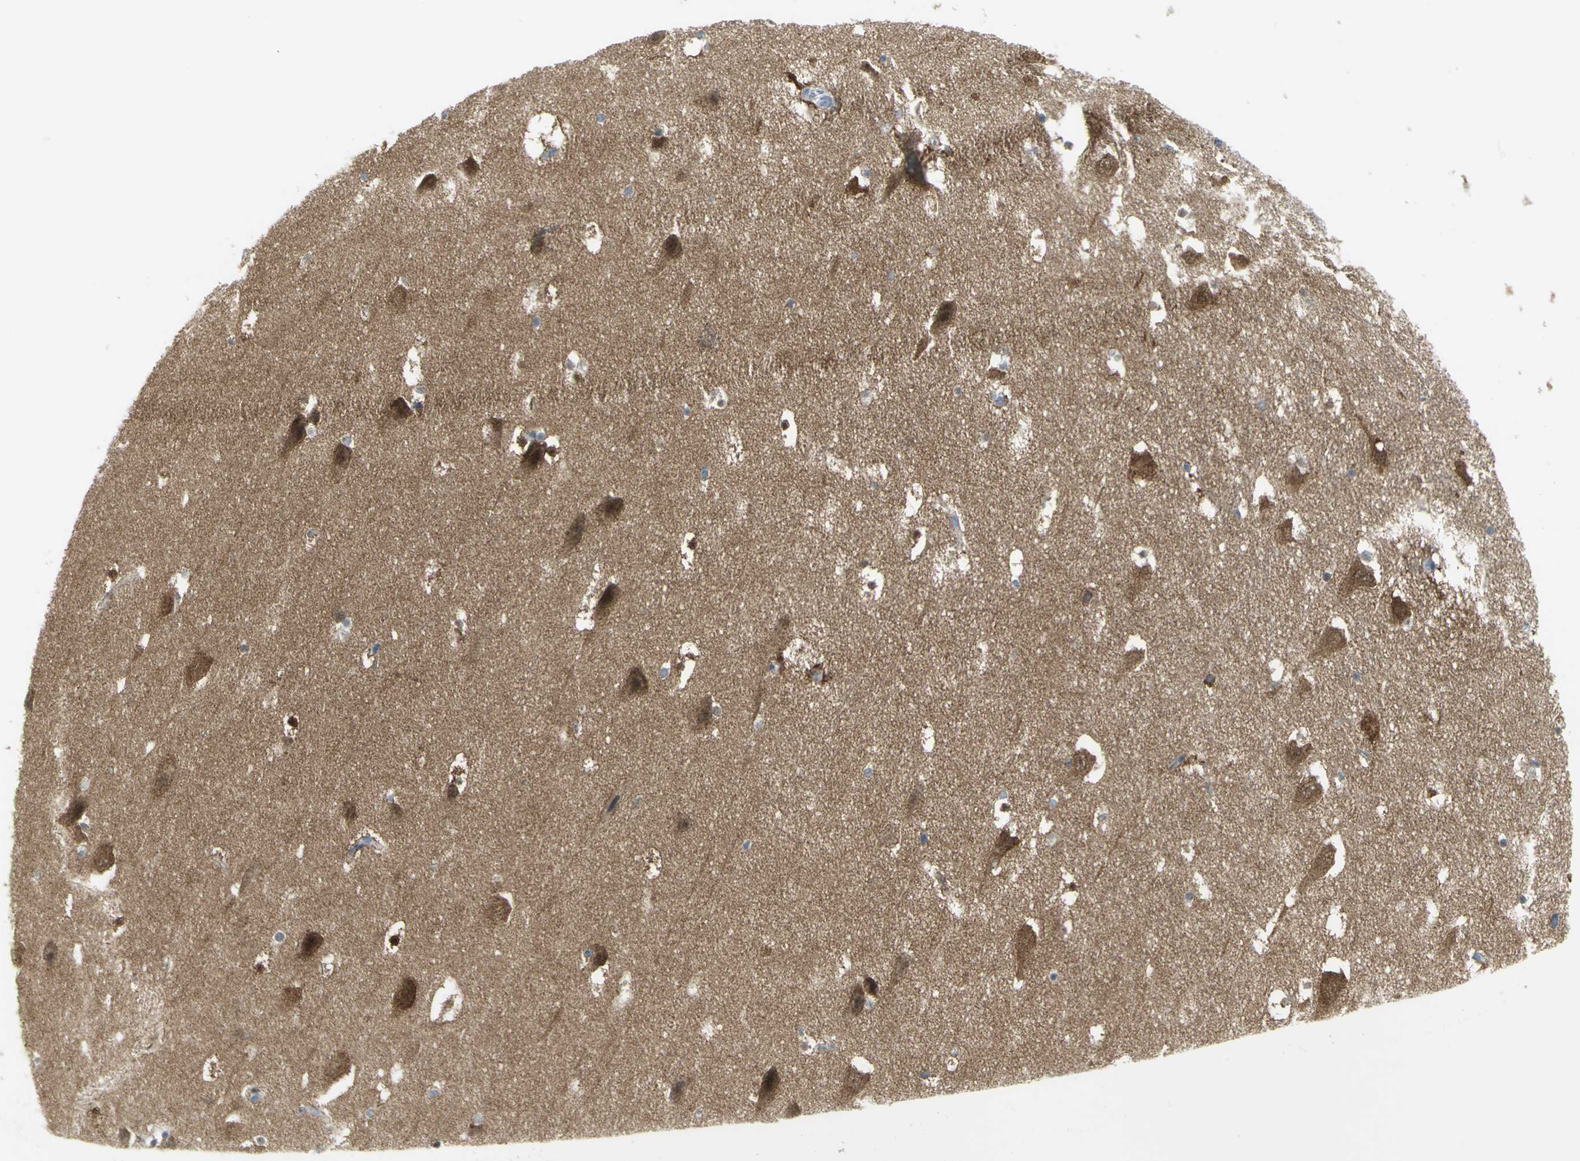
{"staining": {"intensity": "strong", "quantity": "<25%", "location": "nuclear"}, "tissue": "hippocampus", "cell_type": "Glial cells", "image_type": "normal", "snomed": [{"axis": "morphology", "description": "Normal tissue, NOS"}, {"axis": "topography", "description": "Hippocampus"}], "caption": "Hippocampus stained with immunohistochemistry (IHC) exhibits strong nuclear expression in approximately <25% of glial cells.", "gene": "ALDOA", "patient": {"sex": "male", "age": 45}}